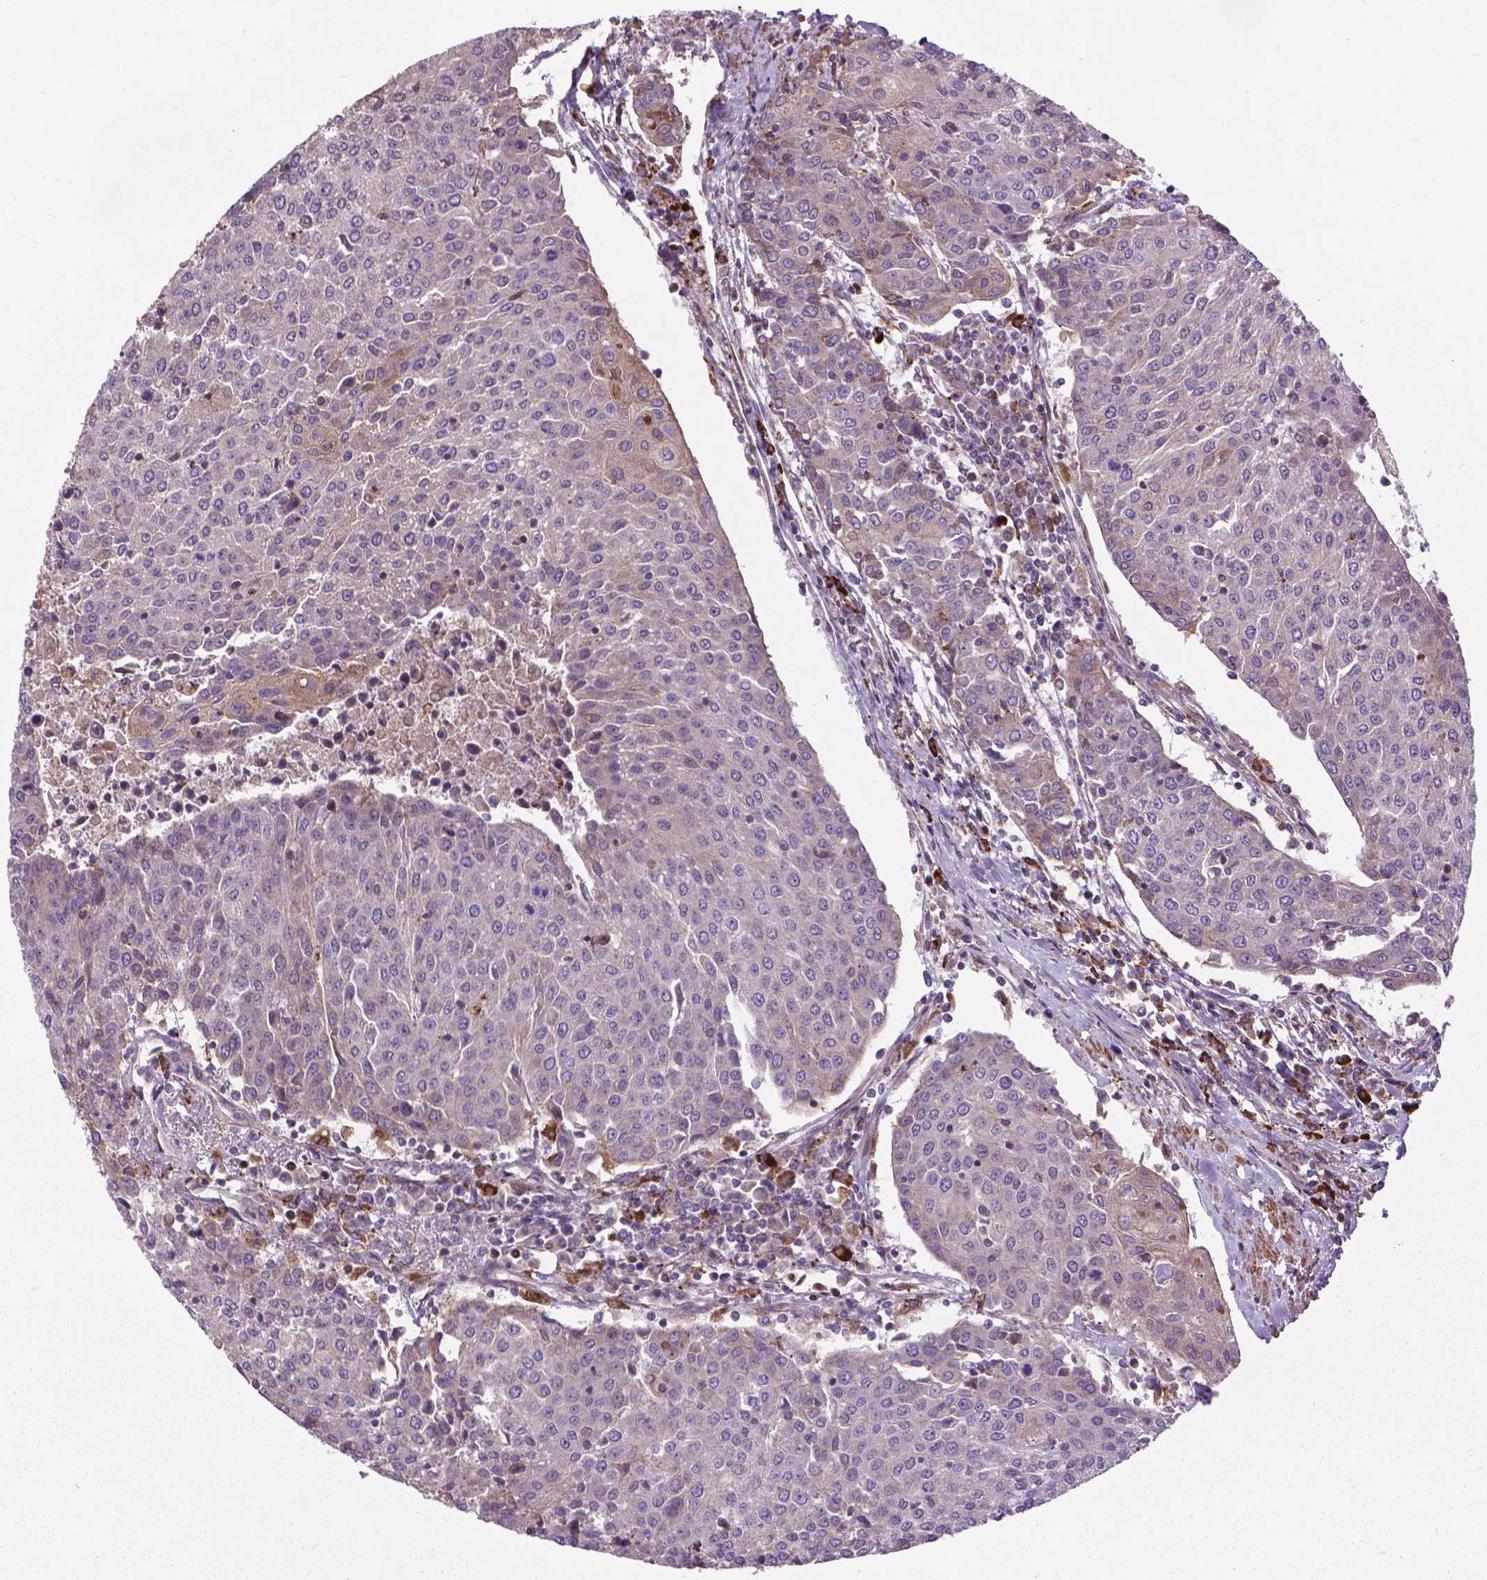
{"staining": {"intensity": "negative", "quantity": "none", "location": "none"}, "tissue": "urothelial cancer", "cell_type": "Tumor cells", "image_type": "cancer", "snomed": [{"axis": "morphology", "description": "Urothelial carcinoma, High grade"}, {"axis": "topography", "description": "Urinary bladder"}], "caption": "The micrograph shows no significant staining in tumor cells of urothelial carcinoma (high-grade).", "gene": "MYH14", "patient": {"sex": "female", "age": 85}}